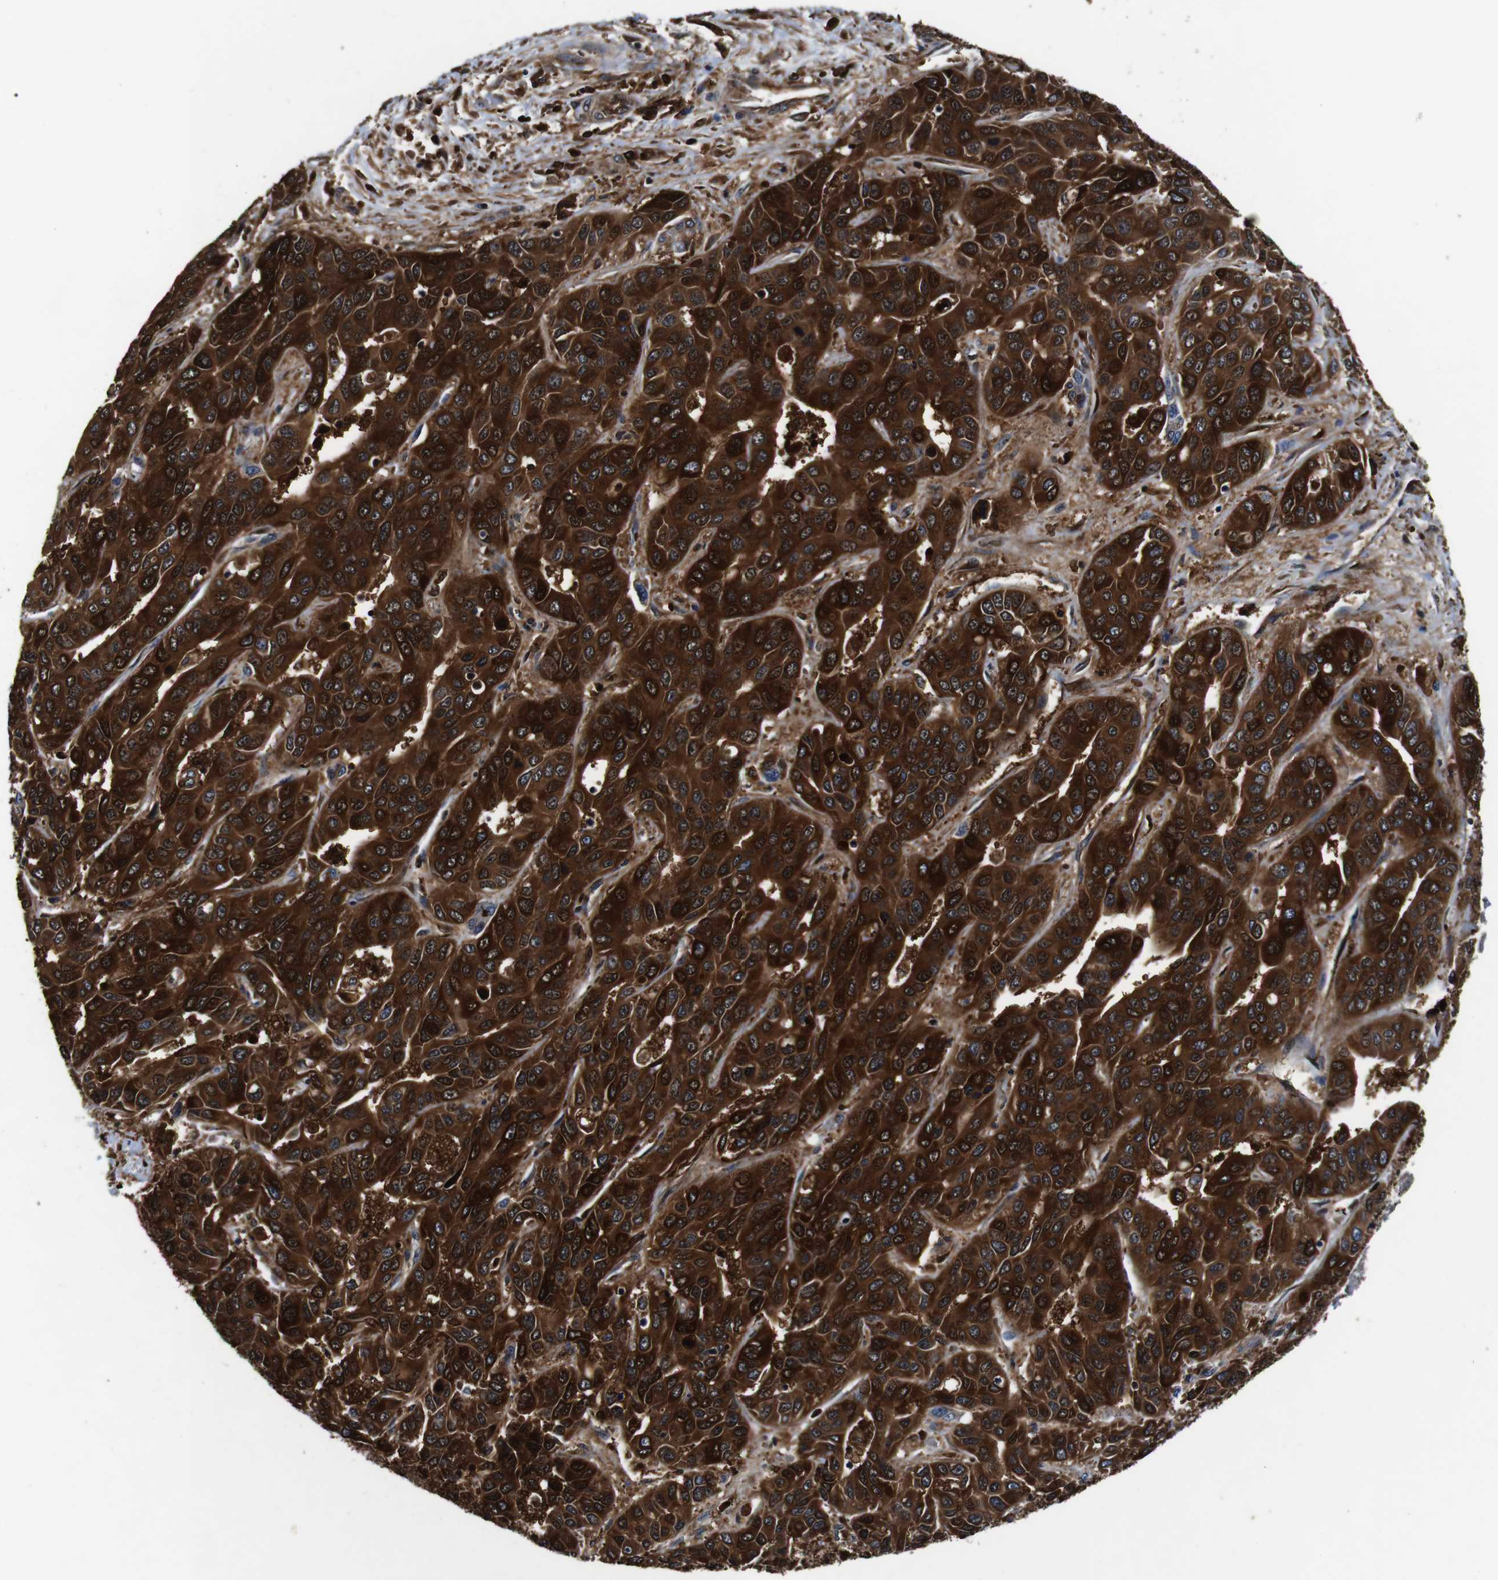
{"staining": {"intensity": "strong", "quantity": ">75%", "location": "cytoplasmic/membranous,nuclear"}, "tissue": "liver cancer", "cell_type": "Tumor cells", "image_type": "cancer", "snomed": [{"axis": "morphology", "description": "Cholangiocarcinoma"}, {"axis": "topography", "description": "Liver"}], "caption": "Protein analysis of liver cancer tissue demonstrates strong cytoplasmic/membranous and nuclear positivity in about >75% of tumor cells. (Stains: DAB (3,3'-diaminobenzidine) in brown, nuclei in blue, Microscopy: brightfield microscopy at high magnification).", "gene": "ANXA1", "patient": {"sex": "female", "age": 52}}